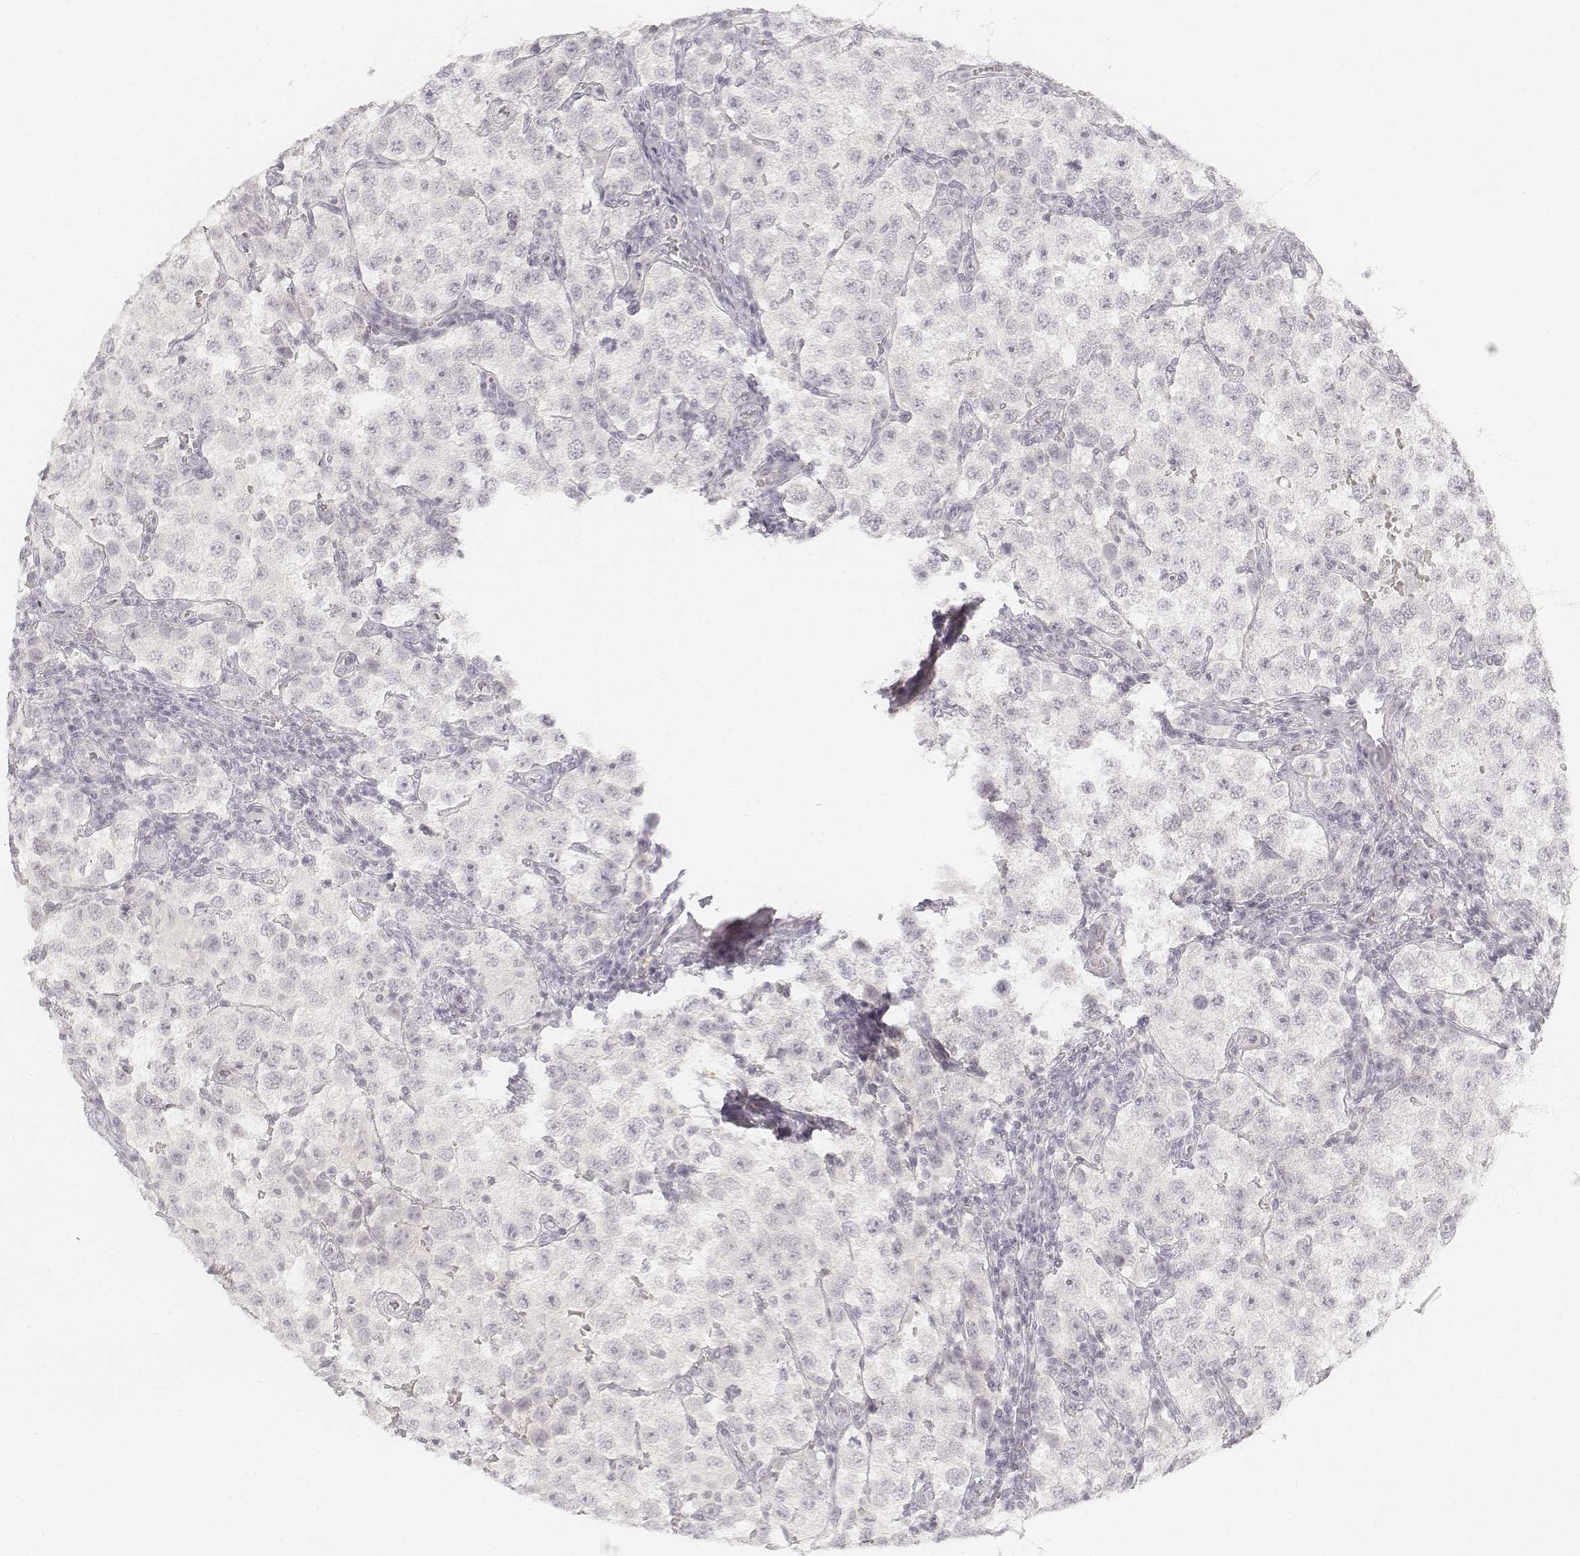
{"staining": {"intensity": "negative", "quantity": "none", "location": "none"}, "tissue": "testis cancer", "cell_type": "Tumor cells", "image_type": "cancer", "snomed": [{"axis": "morphology", "description": "Seminoma, NOS"}, {"axis": "topography", "description": "Testis"}], "caption": "This is a photomicrograph of IHC staining of testis cancer (seminoma), which shows no expression in tumor cells.", "gene": "KRT25", "patient": {"sex": "male", "age": 37}}